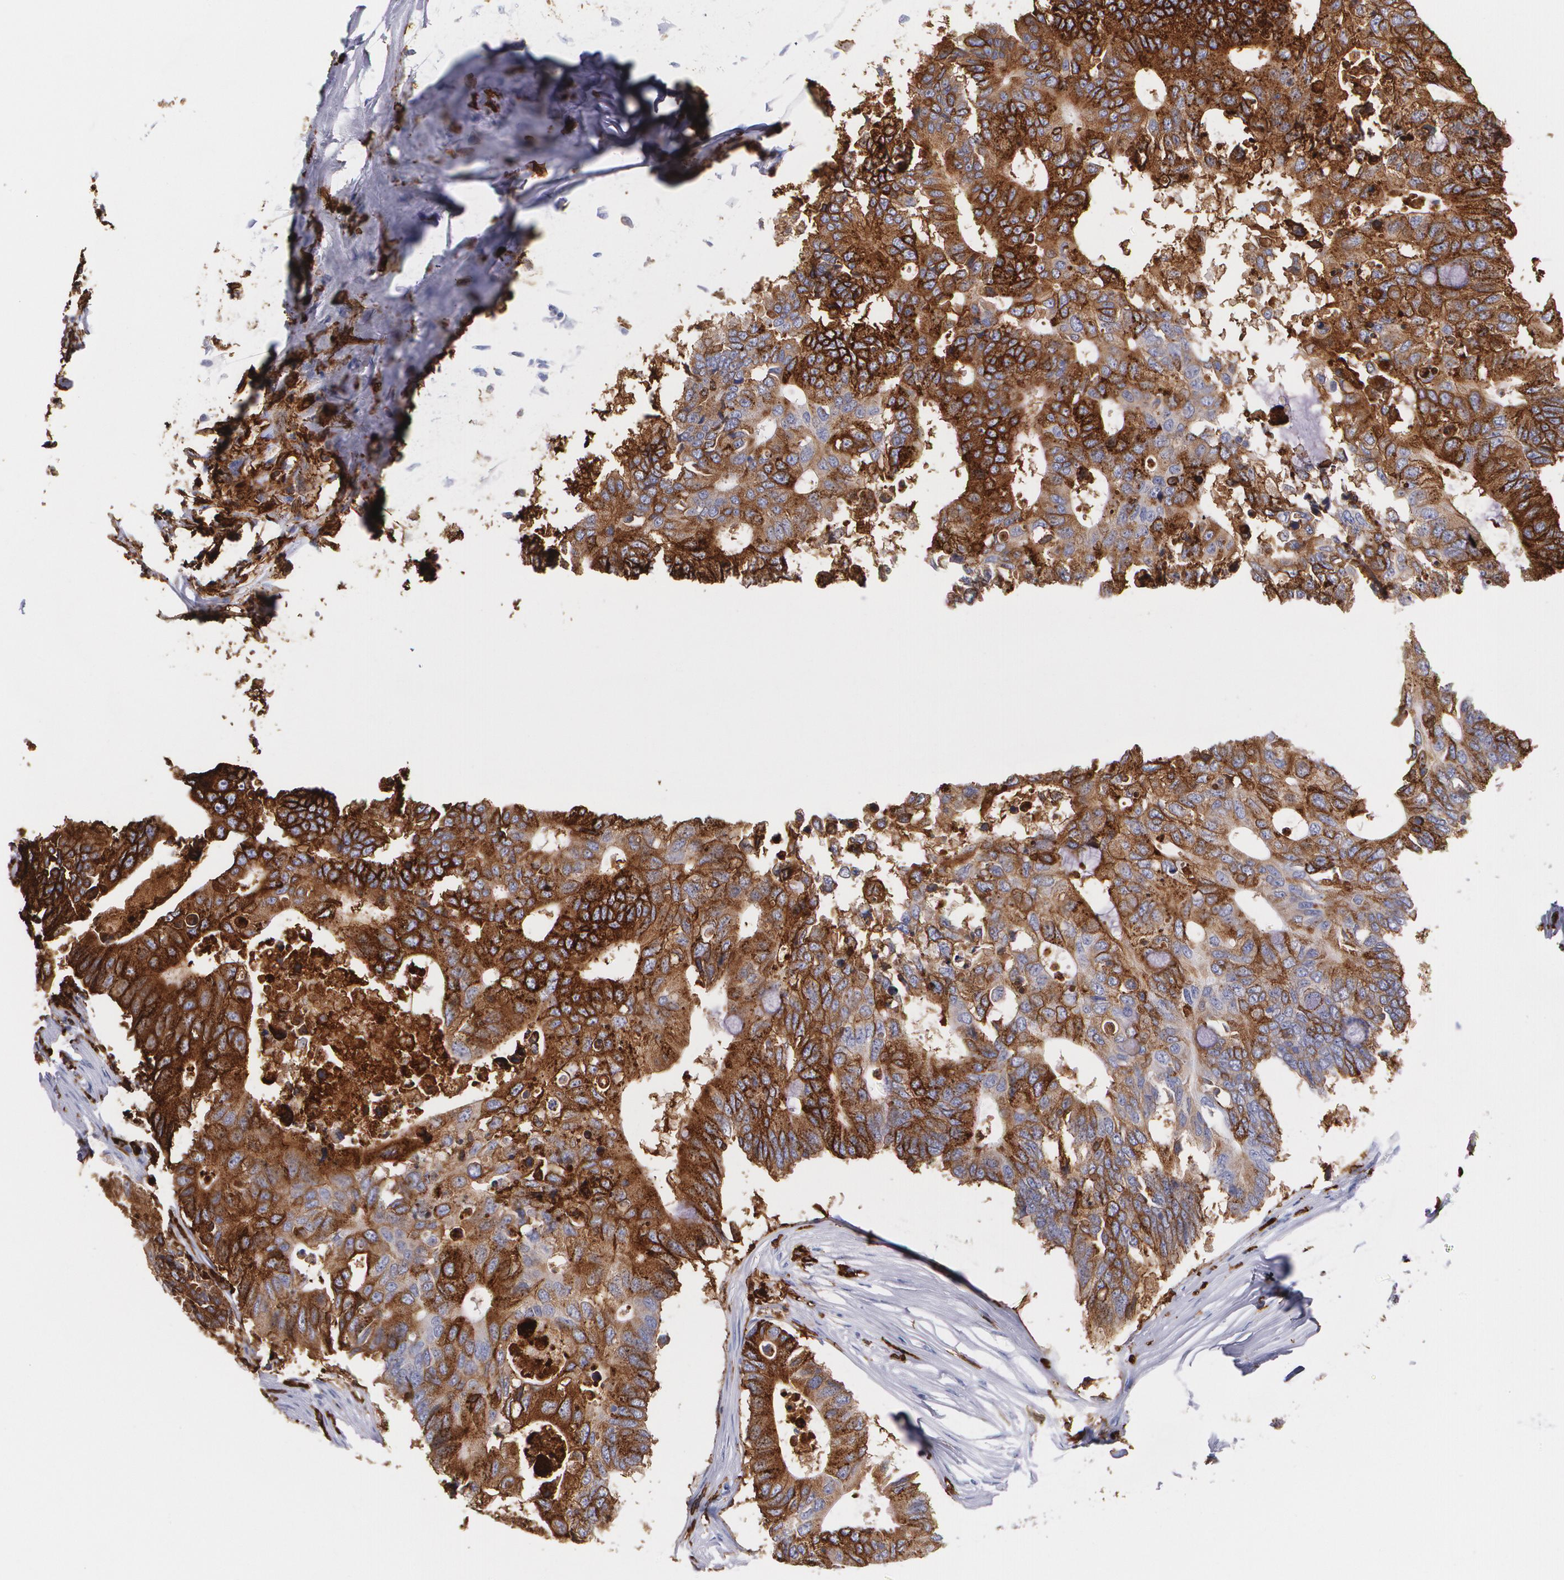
{"staining": {"intensity": "strong", "quantity": ">75%", "location": "cytoplasmic/membranous"}, "tissue": "colorectal cancer", "cell_type": "Tumor cells", "image_type": "cancer", "snomed": [{"axis": "morphology", "description": "Adenocarcinoma, NOS"}, {"axis": "topography", "description": "Colon"}], "caption": "Immunohistochemistry (IHC) histopathology image of neoplastic tissue: human colorectal cancer (adenocarcinoma) stained using immunohistochemistry reveals high levels of strong protein expression localized specifically in the cytoplasmic/membranous of tumor cells, appearing as a cytoplasmic/membranous brown color.", "gene": "HLA-DRA", "patient": {"sex": "male", "age": 71}}